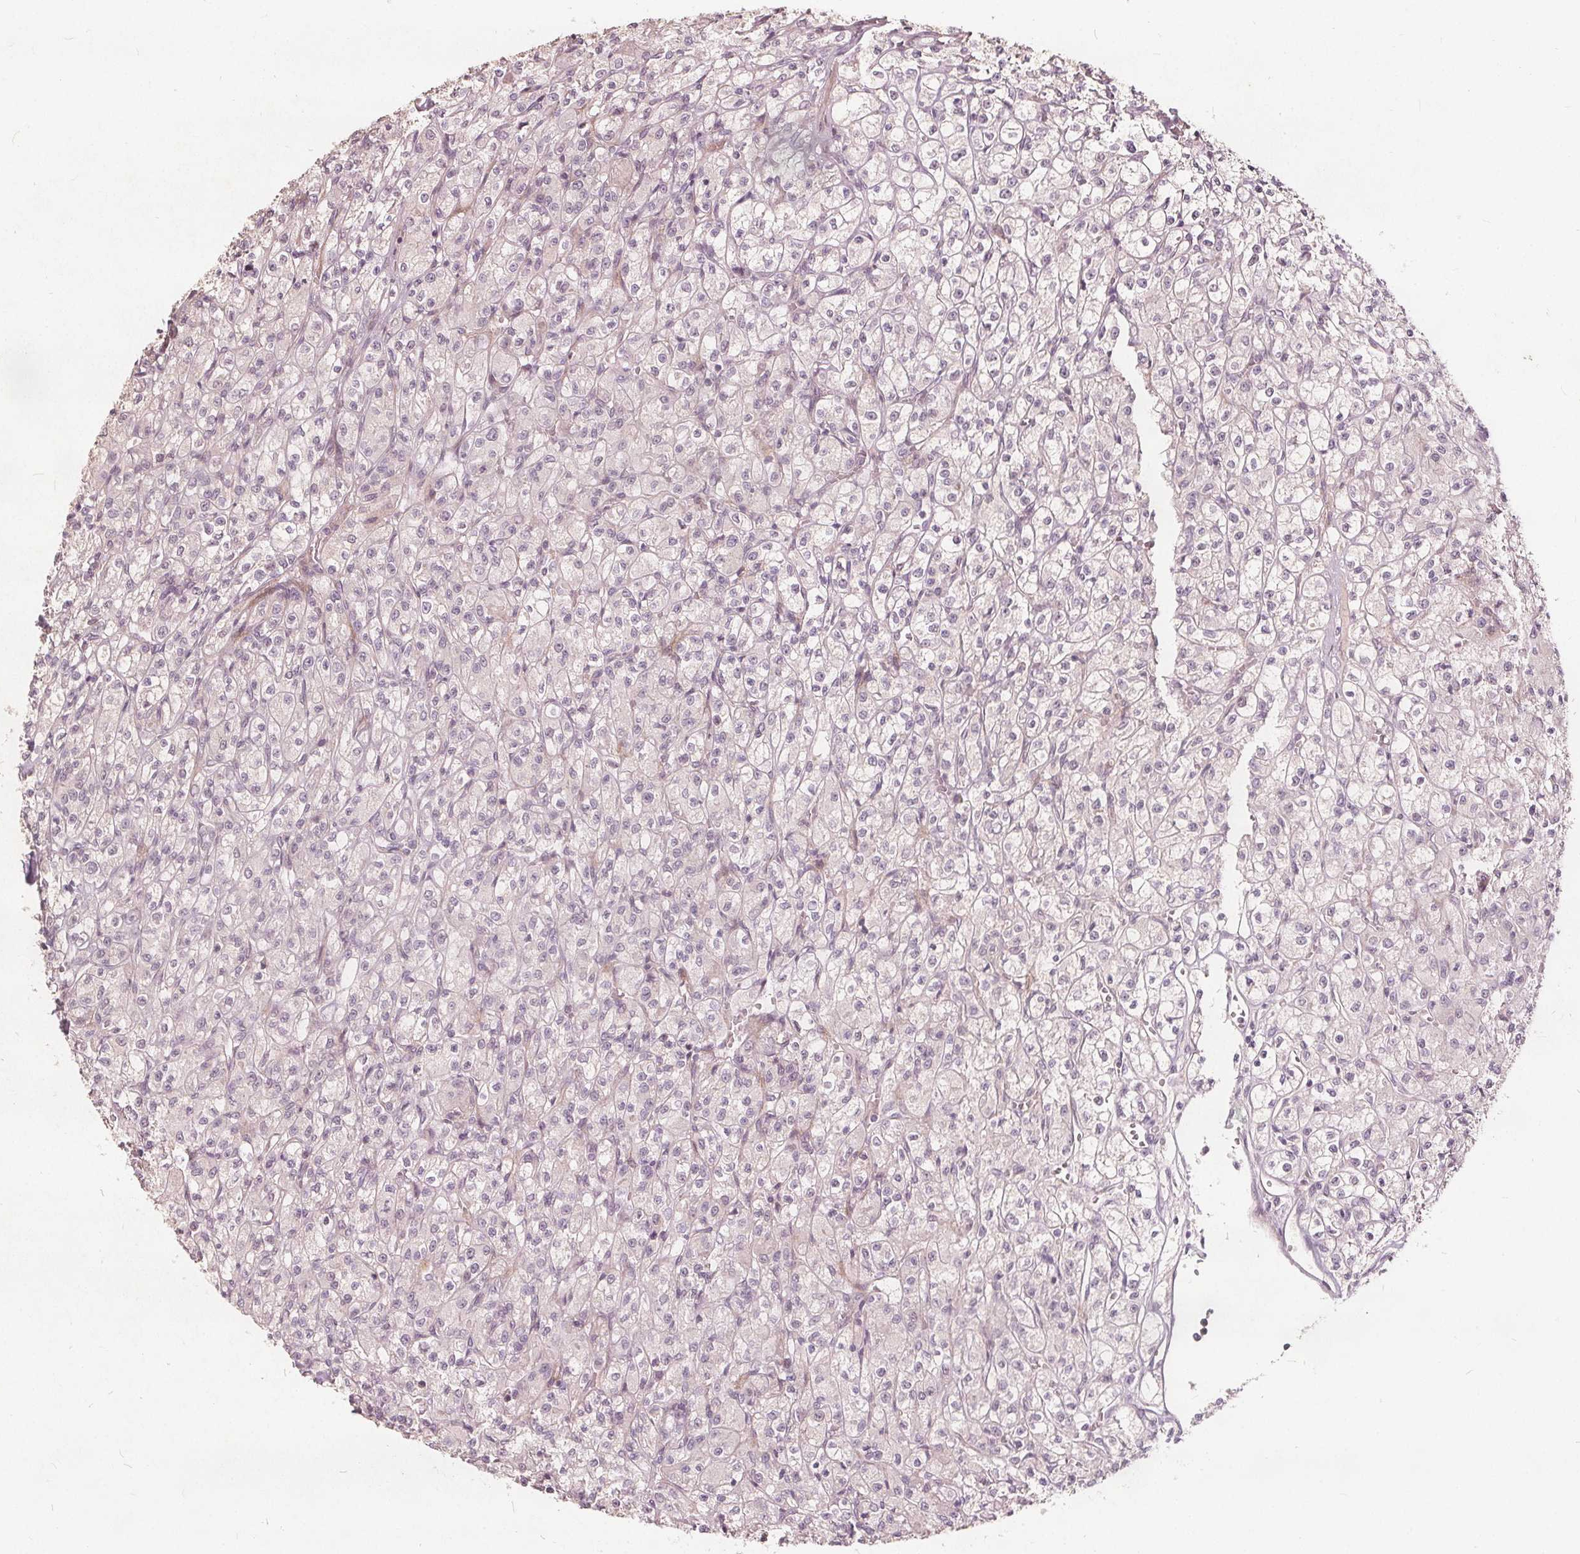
{"staining": {"intensity": "negative", "quantity": "none", "location": "none"}, "tissue": "renal cancer", "cell_type": "Tumor cells", "image_type": "cancer", "snomed": [{"axis": "morphology", "description": "Adenocarcinoma, NOS"}, {"axis": "topography", "description": "Kidney"}], "caption": "This is an immunohistochemistry micrograph of renal cancer. There is no expression in tumor cells.", "gene": "PTPRT", "patient": {"sex": "female", "age": 70}}